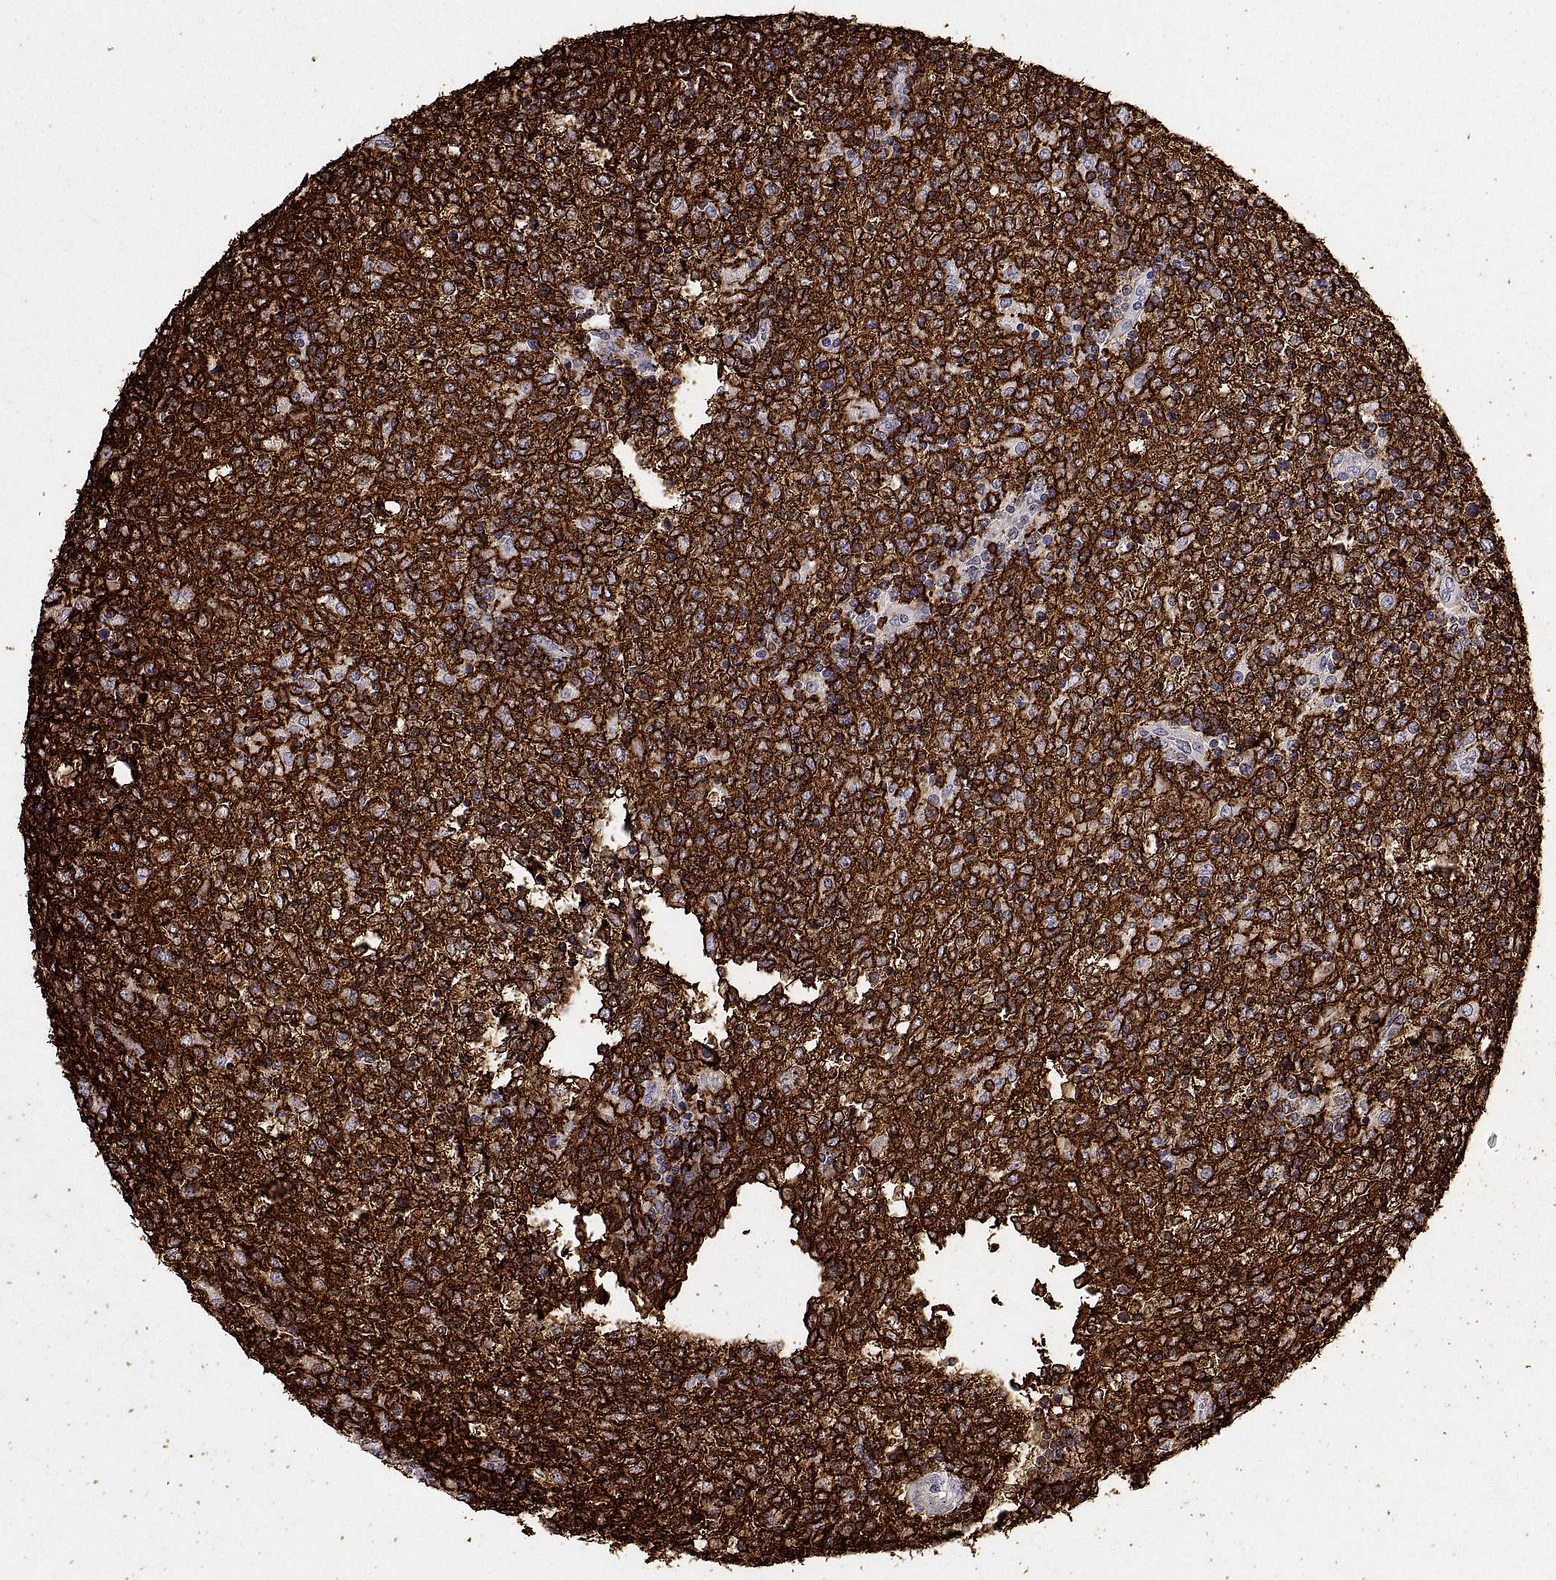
{"staining": {"intensity": "negative", "quantity": "none", "location": "none"}, "tissue": "lymphoma", "cell_type": "Tumor cells", "image_type": "cancer", "snomed": [{"axis": "morphology", "description": "Malignant lymphoma, non-Hodgkin's type, High grade"}, {"axis": "topography", "description": "Lymph node"}], "caption": "Tumor cells show no significant positivity in malignant lymphoma, non-Hodgkin's type (high-grade).", "gene": "MS4A1", "patient": {"sex": "female", "age": 84}}